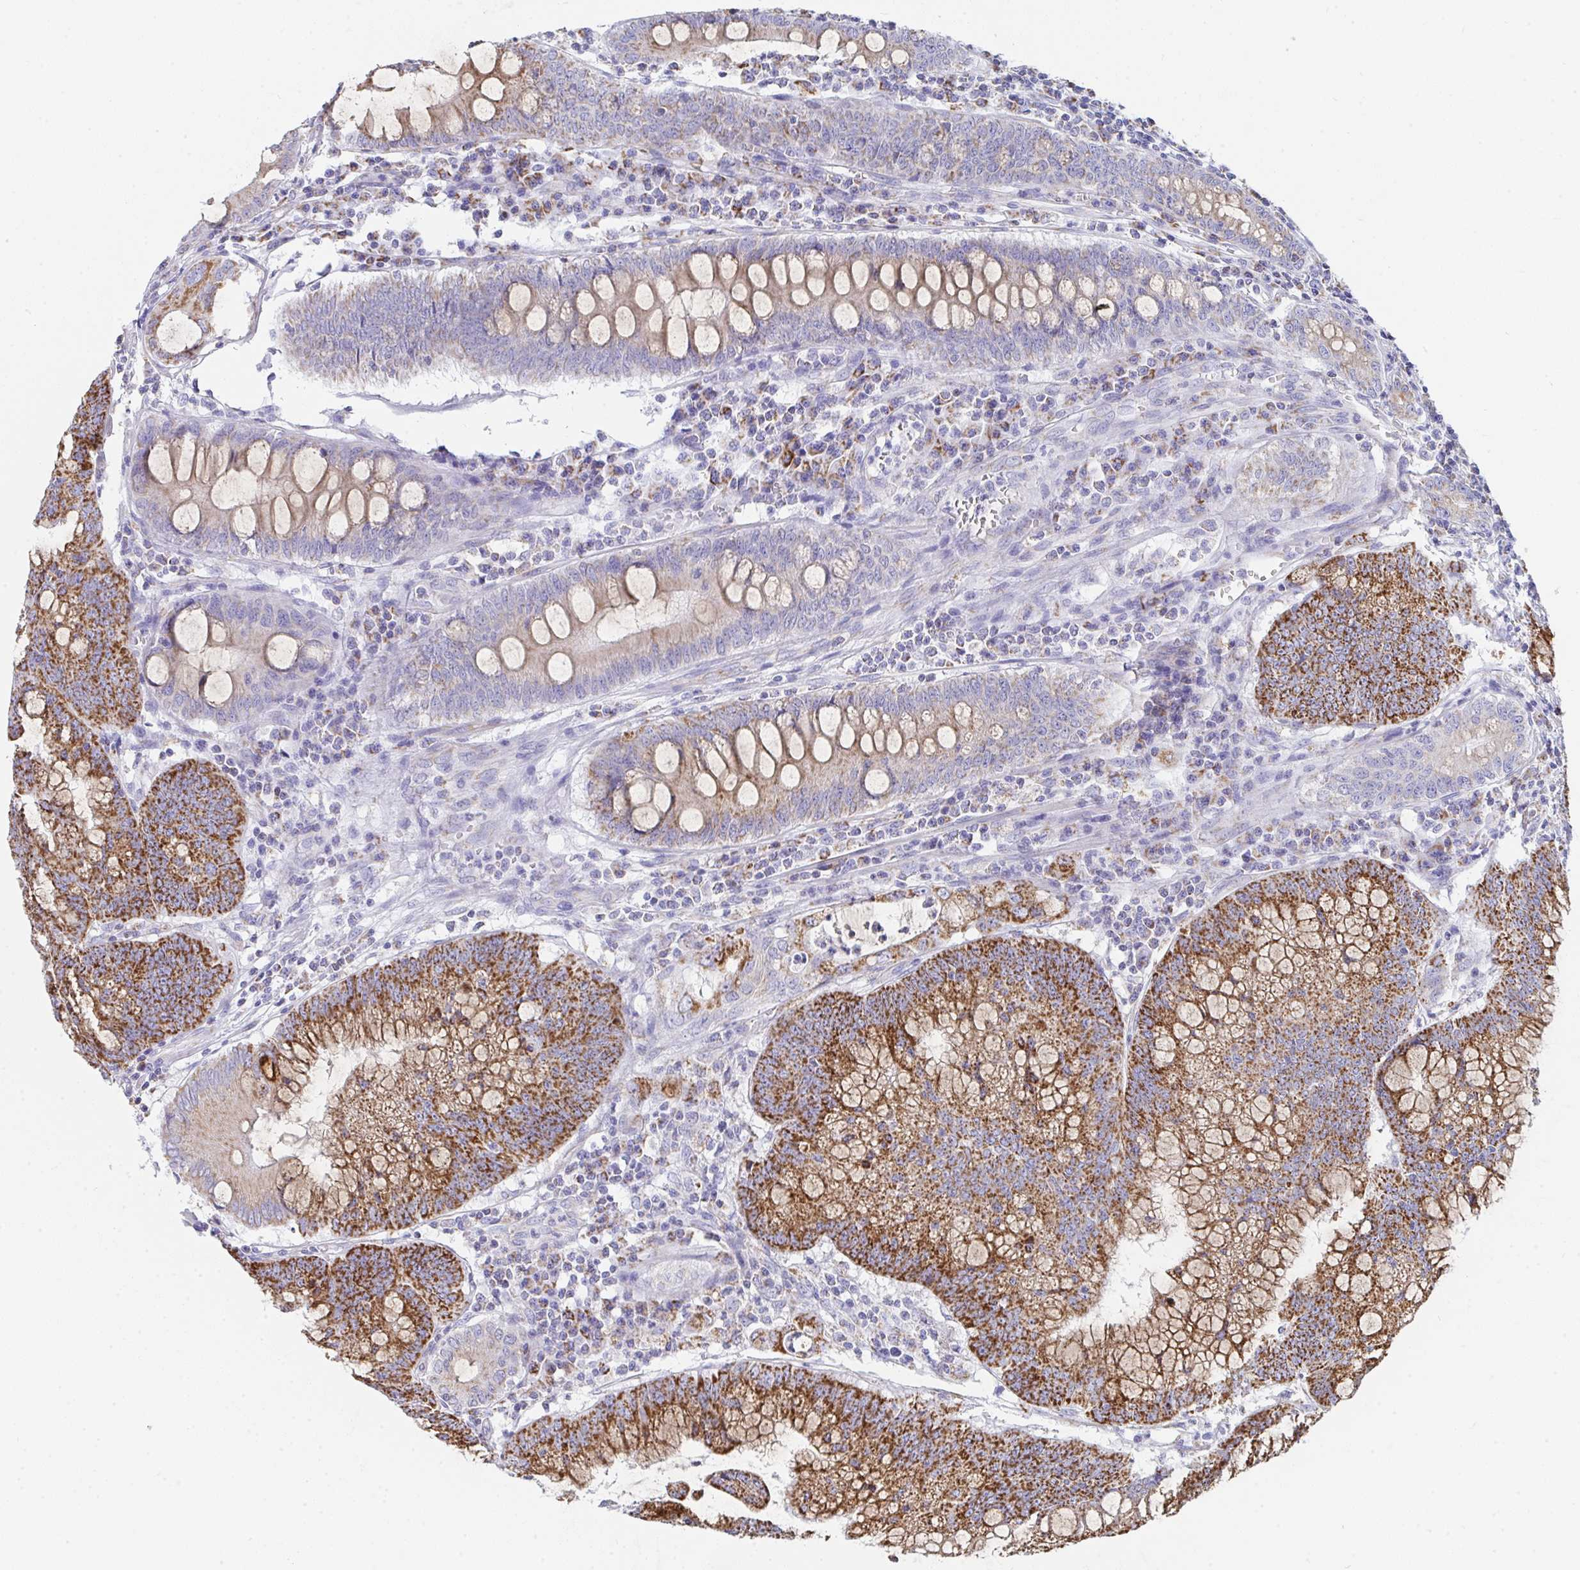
{"staining": {"intensity": "strong", "quantity": ">75%", "location": "cytoplasmic/membranous"}, "tissue": "colorectal cancer", "cell_type": "Tumor cells", "image_type": "cancer", "snomed": [{"axis": "morphology", "description": "Adenocarcinoma, NOS"}, {"axis": "topography", "description": "Colon"}], "caption": "Protein positivity by immunohistochemistry shows strong cytoplasmic/membranous positivity in about >75% of tumor cells in colorectal cancer. (DAB IHC with brightfield microscopy, high magnification).", "gene": "AIFM1", "patient": {"sex": "male", "age": 62}}